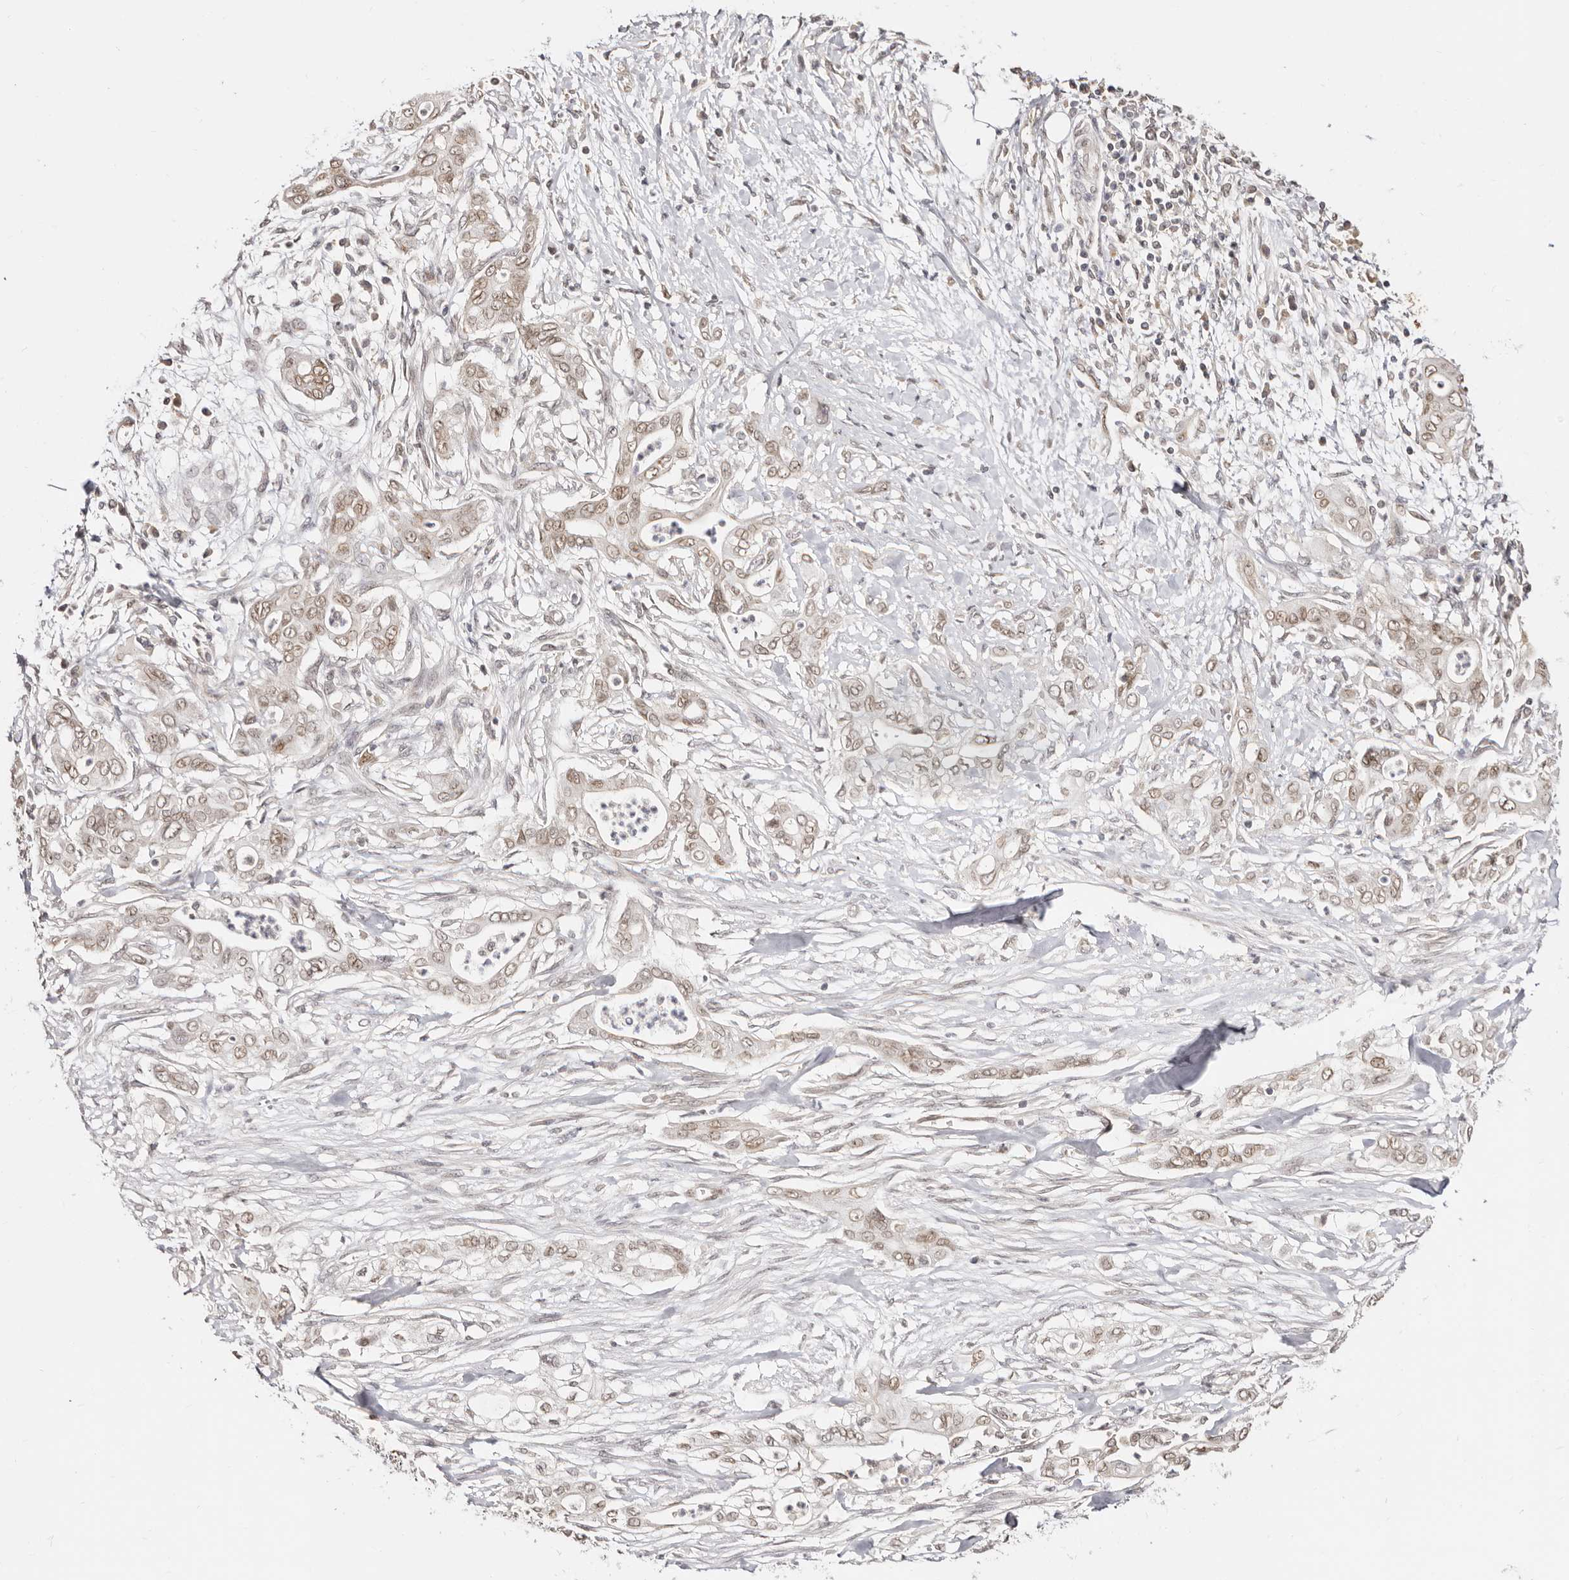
{"staining": {"intensity": "moderate", "quantity": ">75%", "location": "nuclear"}, "tissue": "pancreatic cancer", "cell_type": "Tumor cells", "image_type": "cancer", "snomed": [{"axis": "morphology", "description": "Adenocarcinoma, NOS"}, {"axis": "topography", "description": "Pancreas"}], "caption": "Human adenocarcinoma (pancreatic) stained with a brown dye shows moderate nuclear positive staining in about >75% of tumor cells.", "gene": "LCORL", "patient": {"sex": "male", "age": 58}}